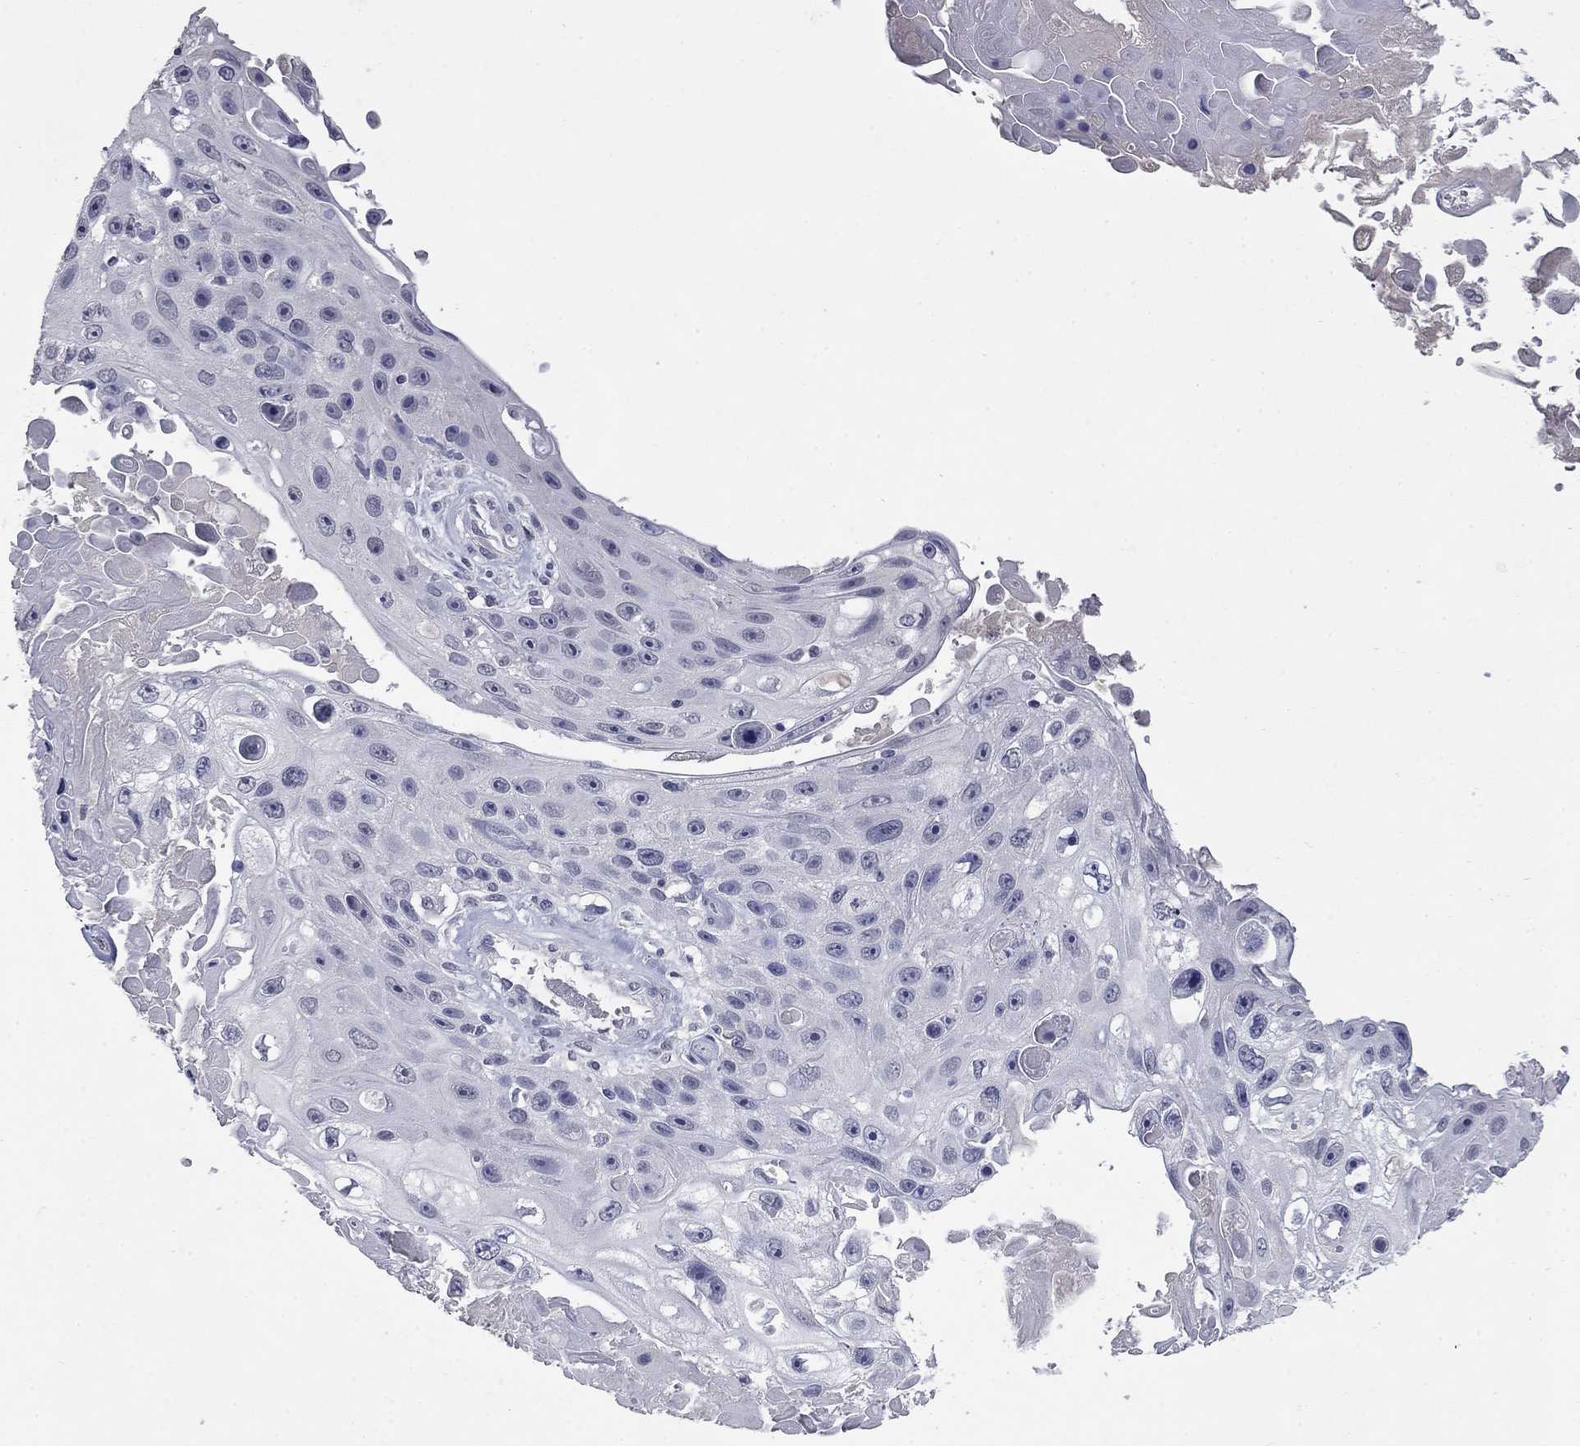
{"staining": {"intensity": "negative", "quantity": "none", "location": "none"}, "tissue": "skin cancer", "cell_type": "Tumor cells", "image_type": "cancer", "snomed": [{"axis": "morphology", "description": "Squamous cell carcinoma, NOS"}, {"axis": "topography", "description": "Skin"}], "caption": "This is an immunohistochemistry photomicrograph of human skin cancer. There is no staining in tumor cells.", "gene": "SLC51A", "patient": {"sex": "male", "age": 82}}